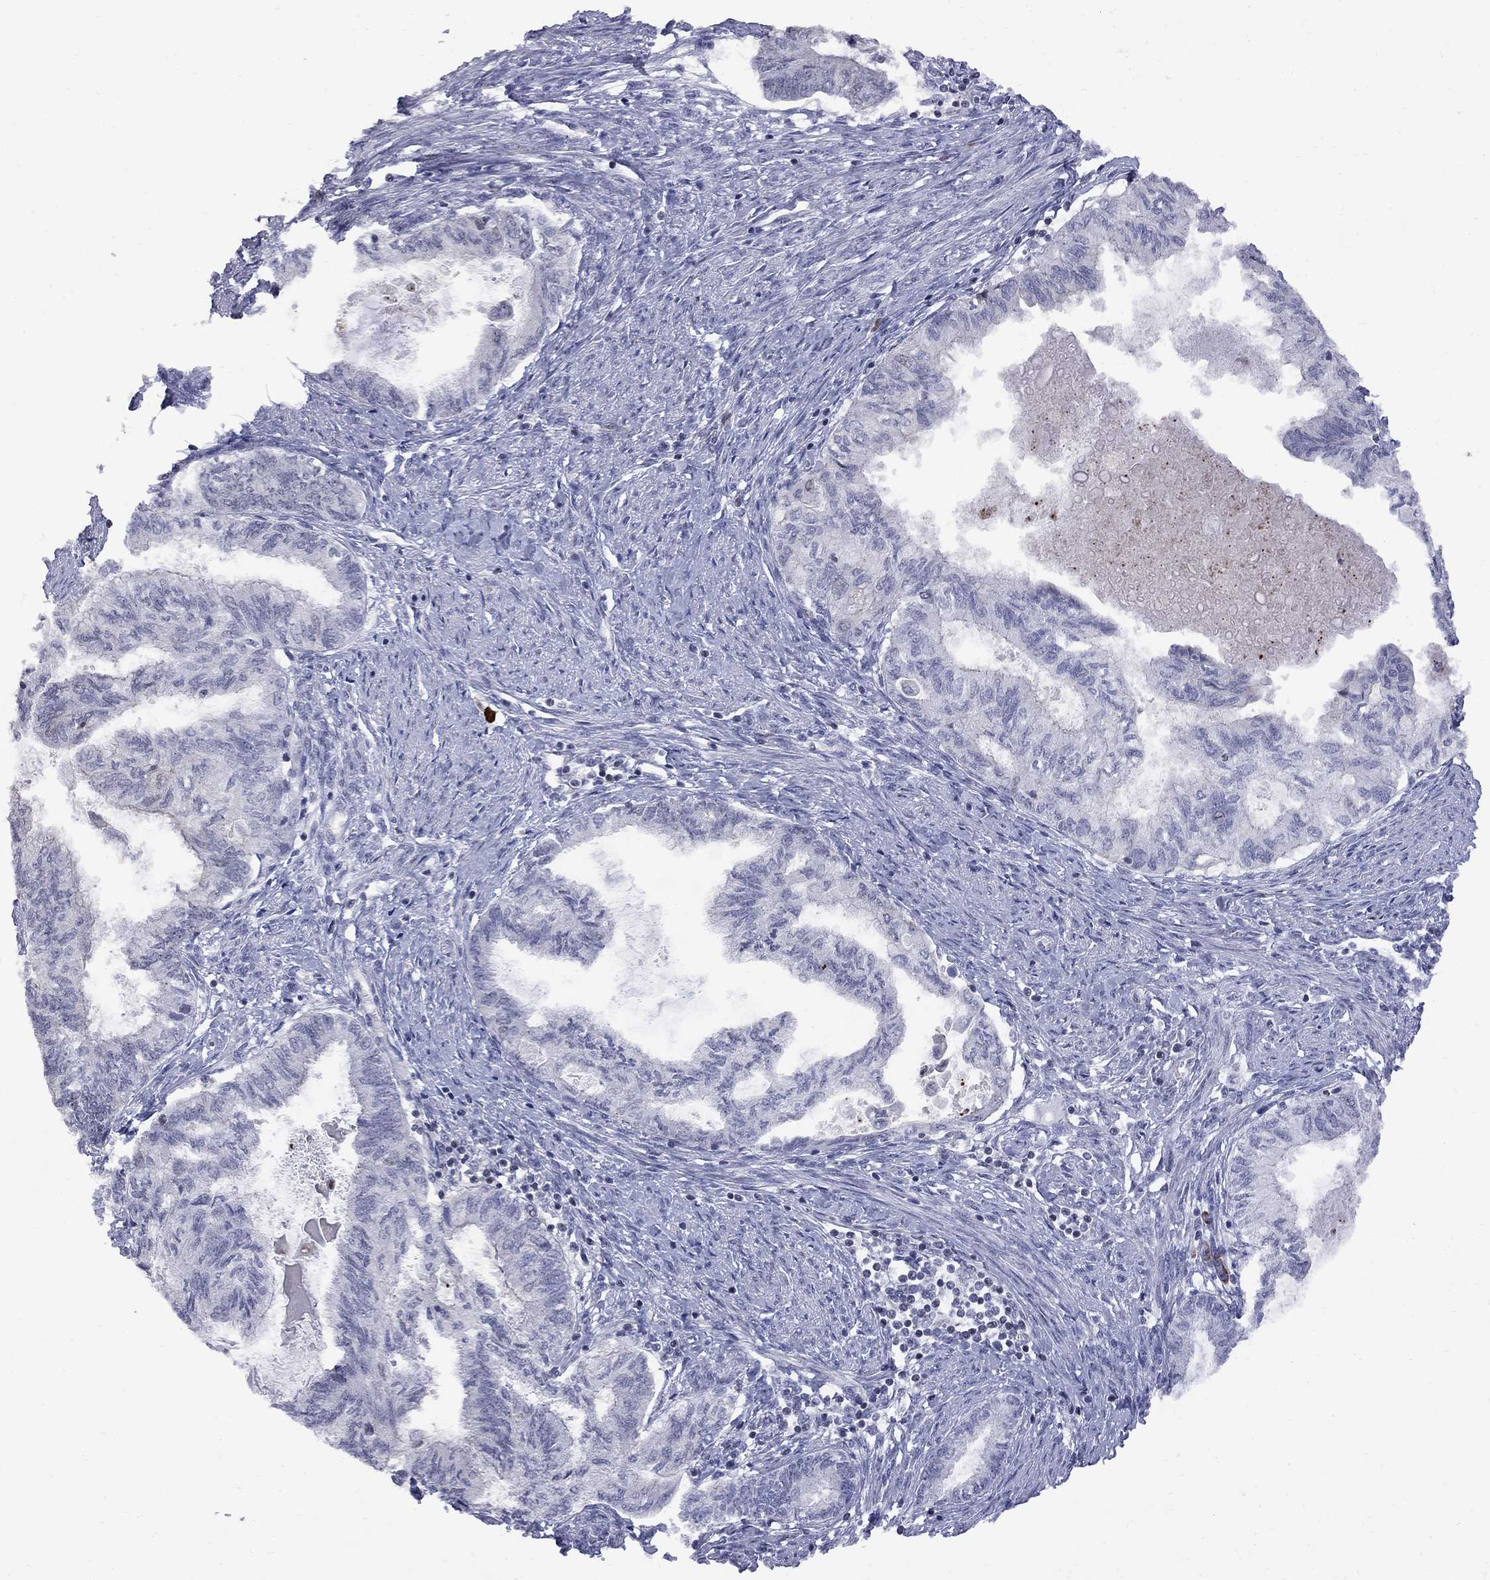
{"staining": {"intensity": "negative", "quantity": "none", "location": "none"}, "tissue": "endometrial cancer", "cell_type": "Tumor cells", "image_type": "cancer", "snomed": [{"axis": "morphology", "description": "Adenocarcinoma, NOS"}, {"axis": "topography", "description": "Endometrium"}], "caption": "IHC of human endometrial cancer (adenocarcinoma) exhibits no staining in tumor cells. Nuclei are stained in blue.", "gene": "DHX33", "patient": {"sex": "female", "age": 86}}